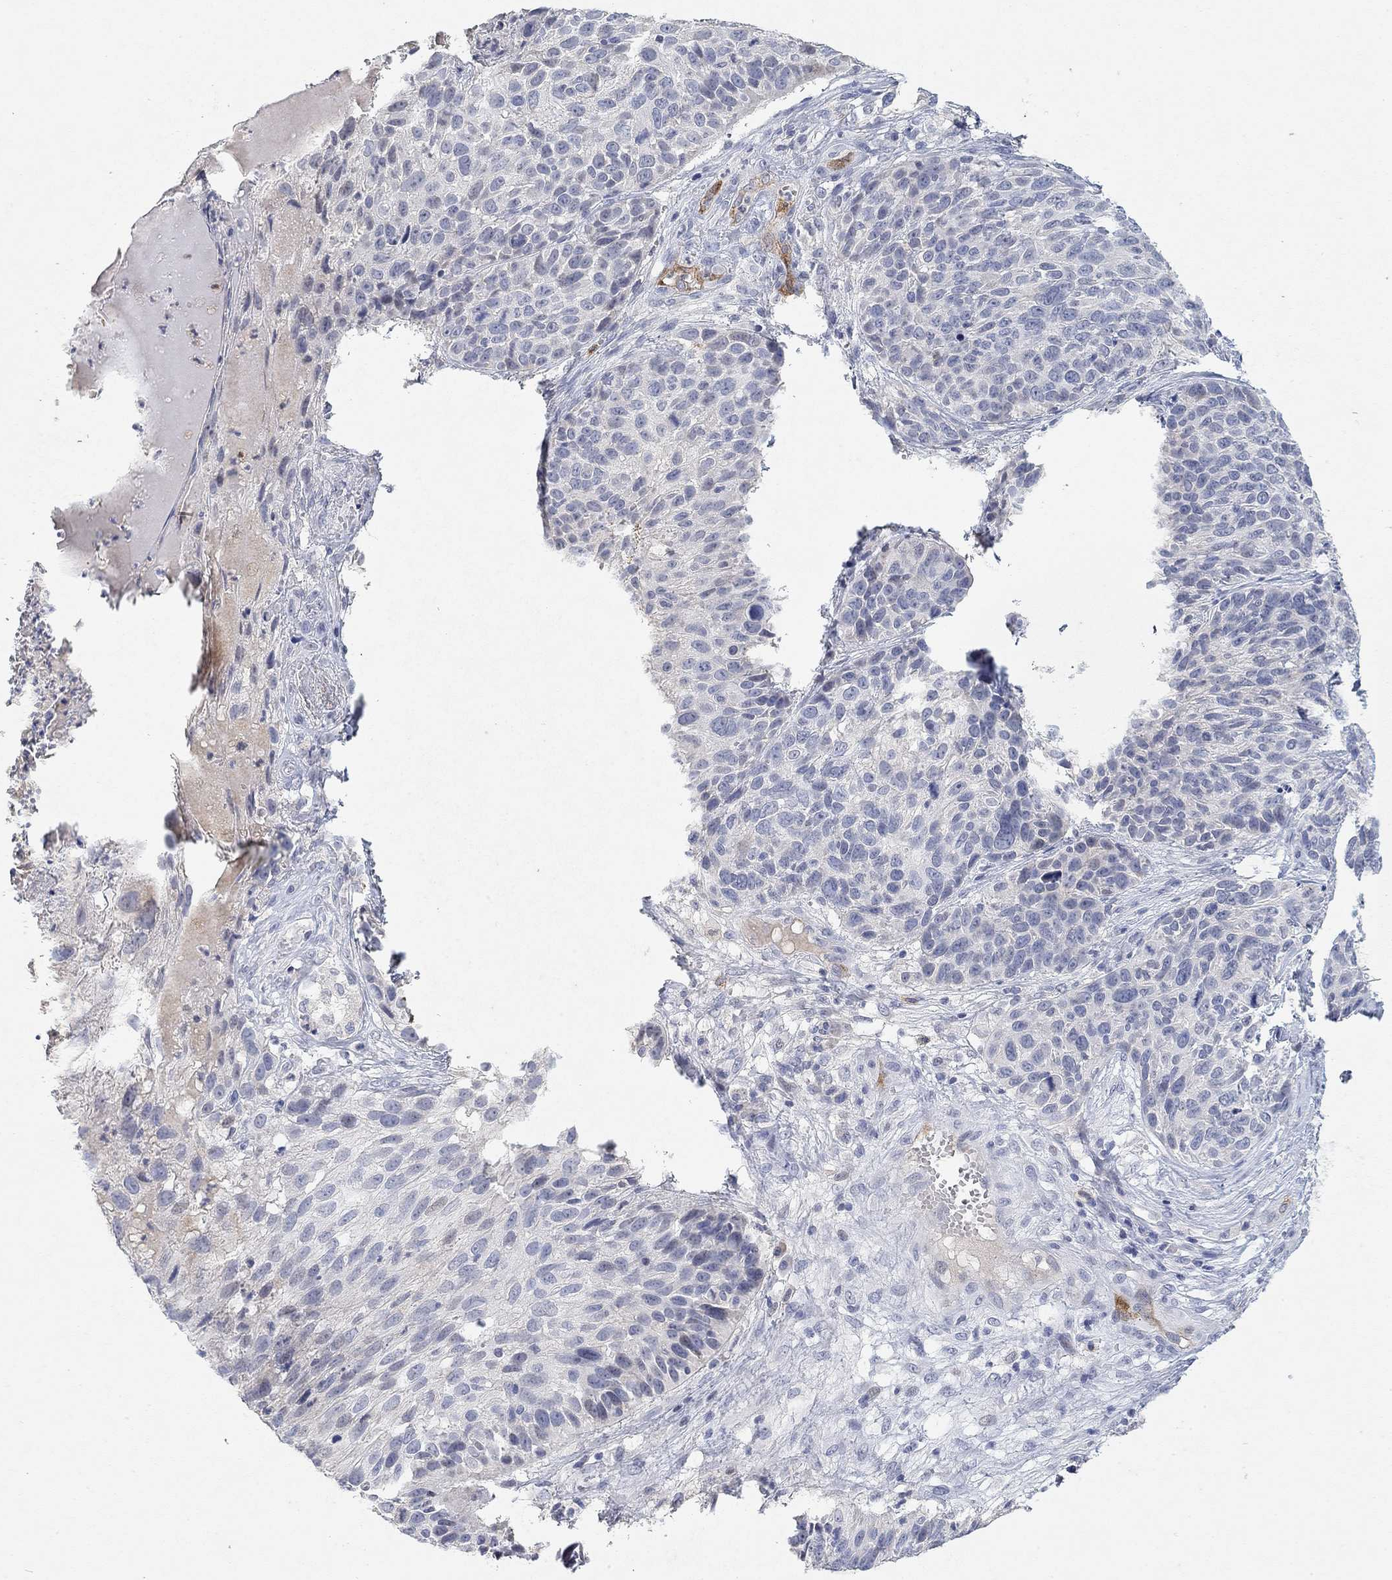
{"staining": {"intensity": "negative", "quantity": "none", "location": "none"}, "tissue": "skin cancer", "cell_type": "Tumor cells", "image_type": "cancer", "snomed": [{"axis": "morphology", "description": "Squamous cell carcinoma, NOS"}, {"axis": "topography", "description": "Skin"}], "caption": "DAB immunohistochemical staining of human skin cancer demonstrates no significant expression in tumor cells. (DAB IHC visualized using brightfield microscopy, high magnification).", "gene": "VAT1L", "patient": {"sex": "male", "age": 92}}